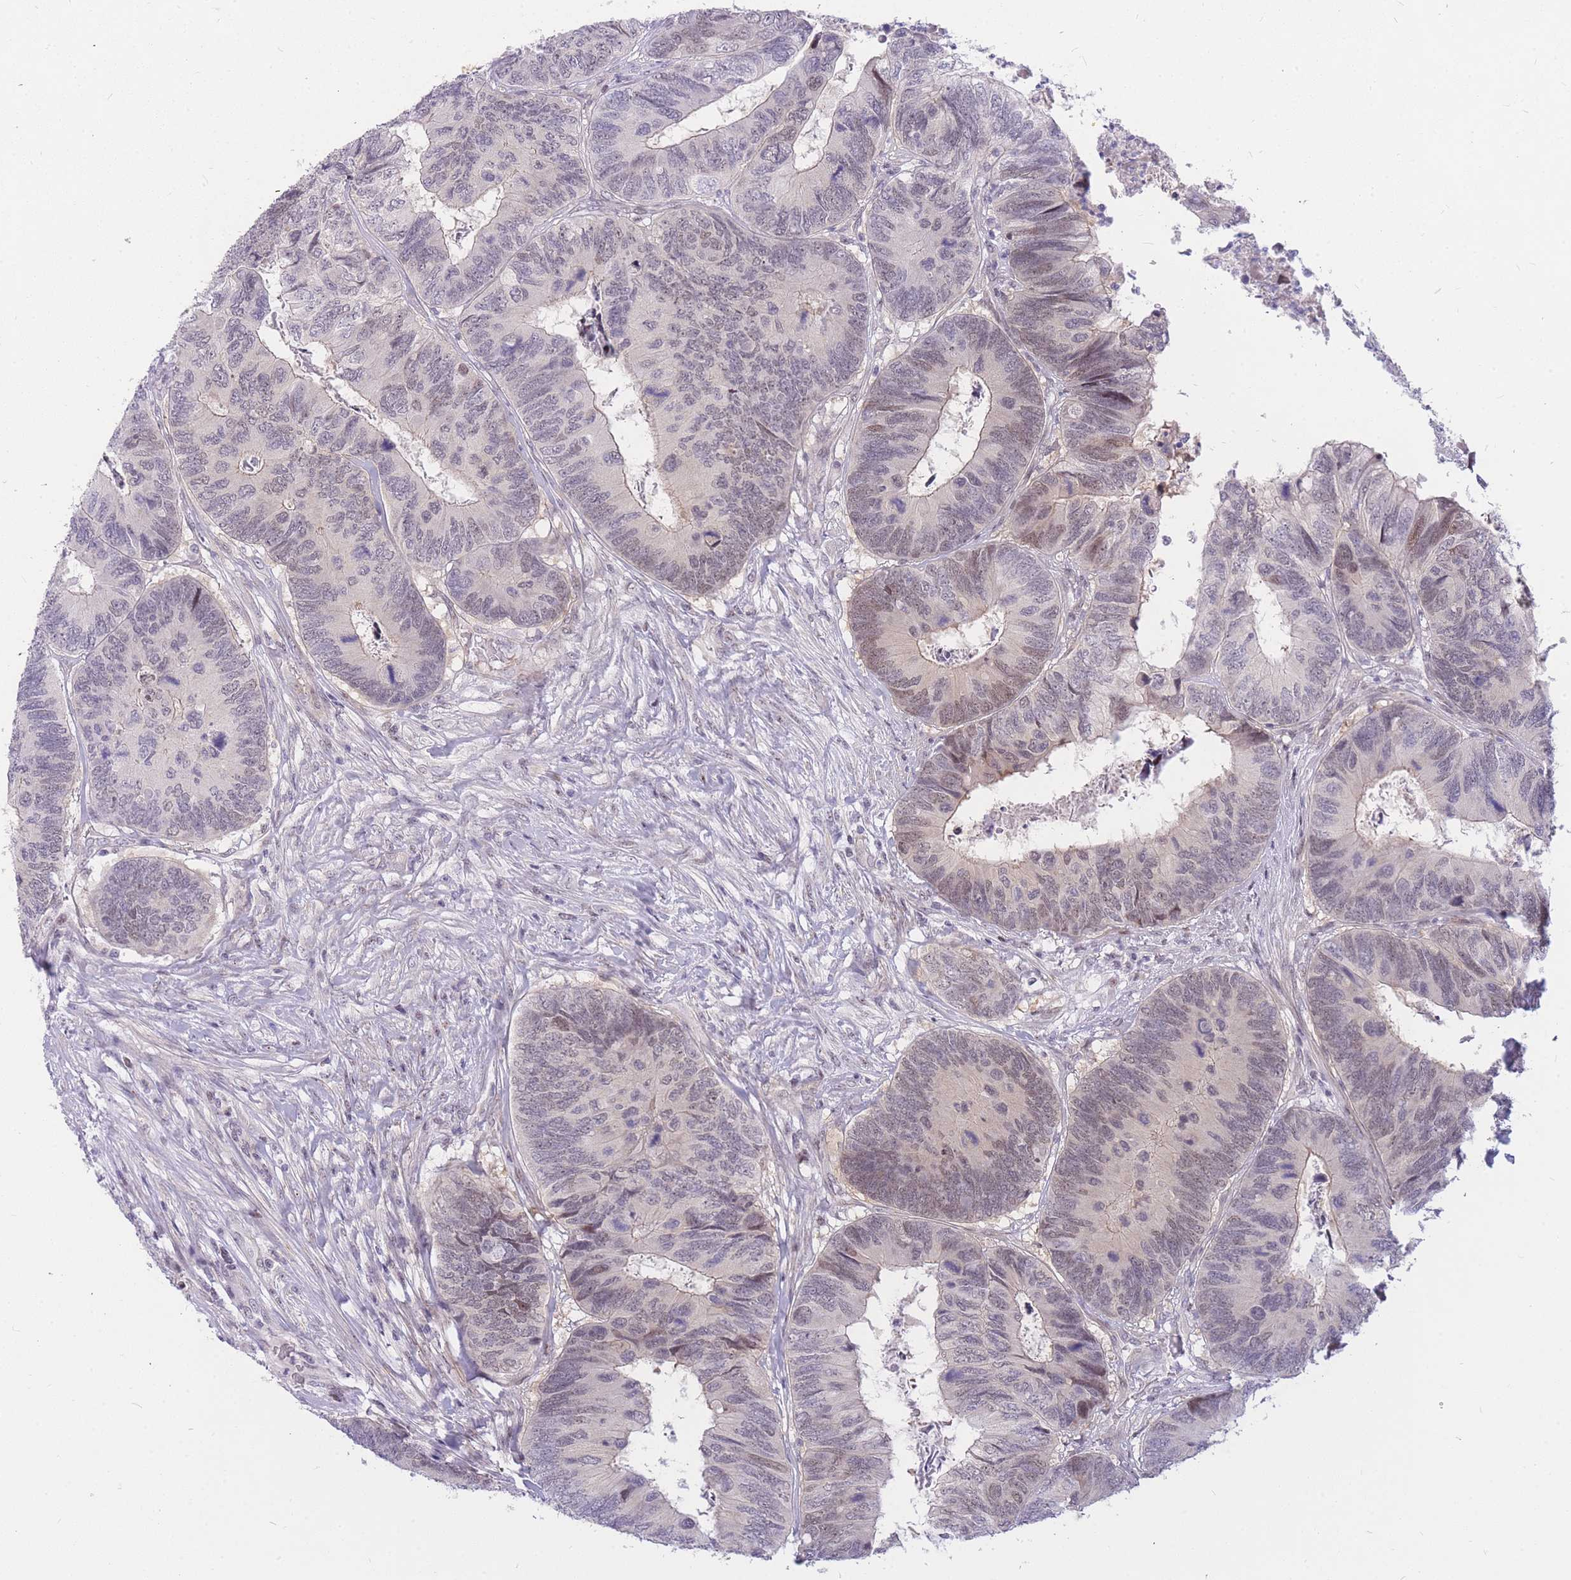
{"staining": {"intensity": "weak", "quantity": "25%-75%", "location": "nuclear"}, "tissue": "colorectal cancer", "cell_type": "Tumor cells", "image_type": "cancer", "snomed": [{"axis": "morphology", "description": "Adenocarcinoma, NOS"}, {"axis": "topography", "description": "Colon"}], "caption": "Protein analysis of adenocarcinoma (colorectal) tissue displays weak nuclear staining in about 25%-75% of tumor cells. Immunohistochemistry (ihc) stains the protein in brown and the nuclei are stained blue.", "gene": "TLE2", "patient": {"sex": "female", "age": 67}}